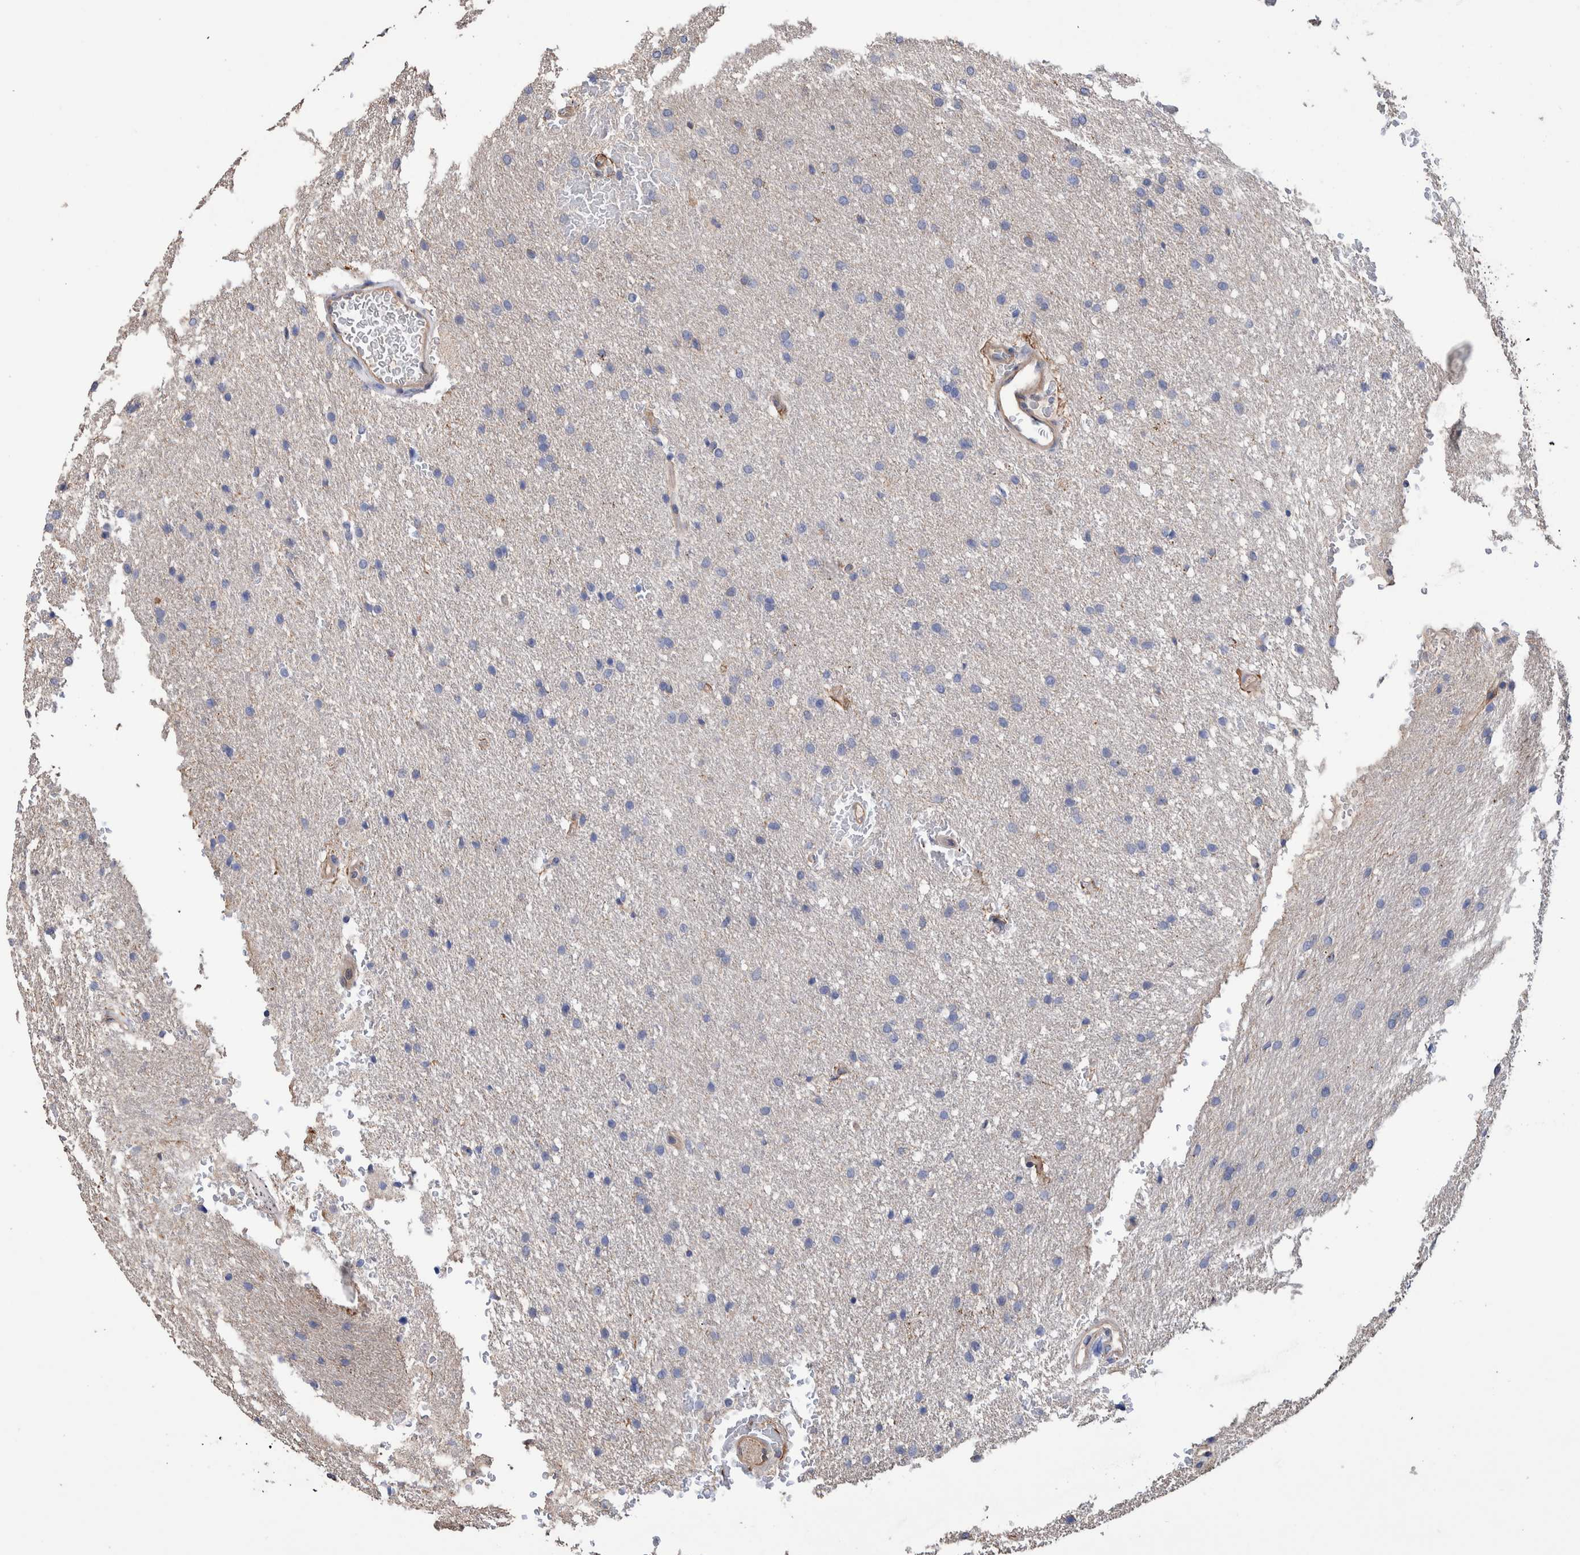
{"staining": {"intensity": "negative", "quantity": "none", "location": "none"}, "tissue": "glioma", "cell_type": "Tumor cells", "image_type": "cancer", "snomed": [{"axis": "morphology", "description": "Glioma, malignant, Low grade"}, {"axis": "topography", "description": "Brain"}], "caption": "A high-resolution micrograph shows IHC staining of glioma, which displays no significant expression in tumor cells.", "gene": "SLC45A4", "patient": {"sex": "female", "age": 37}}